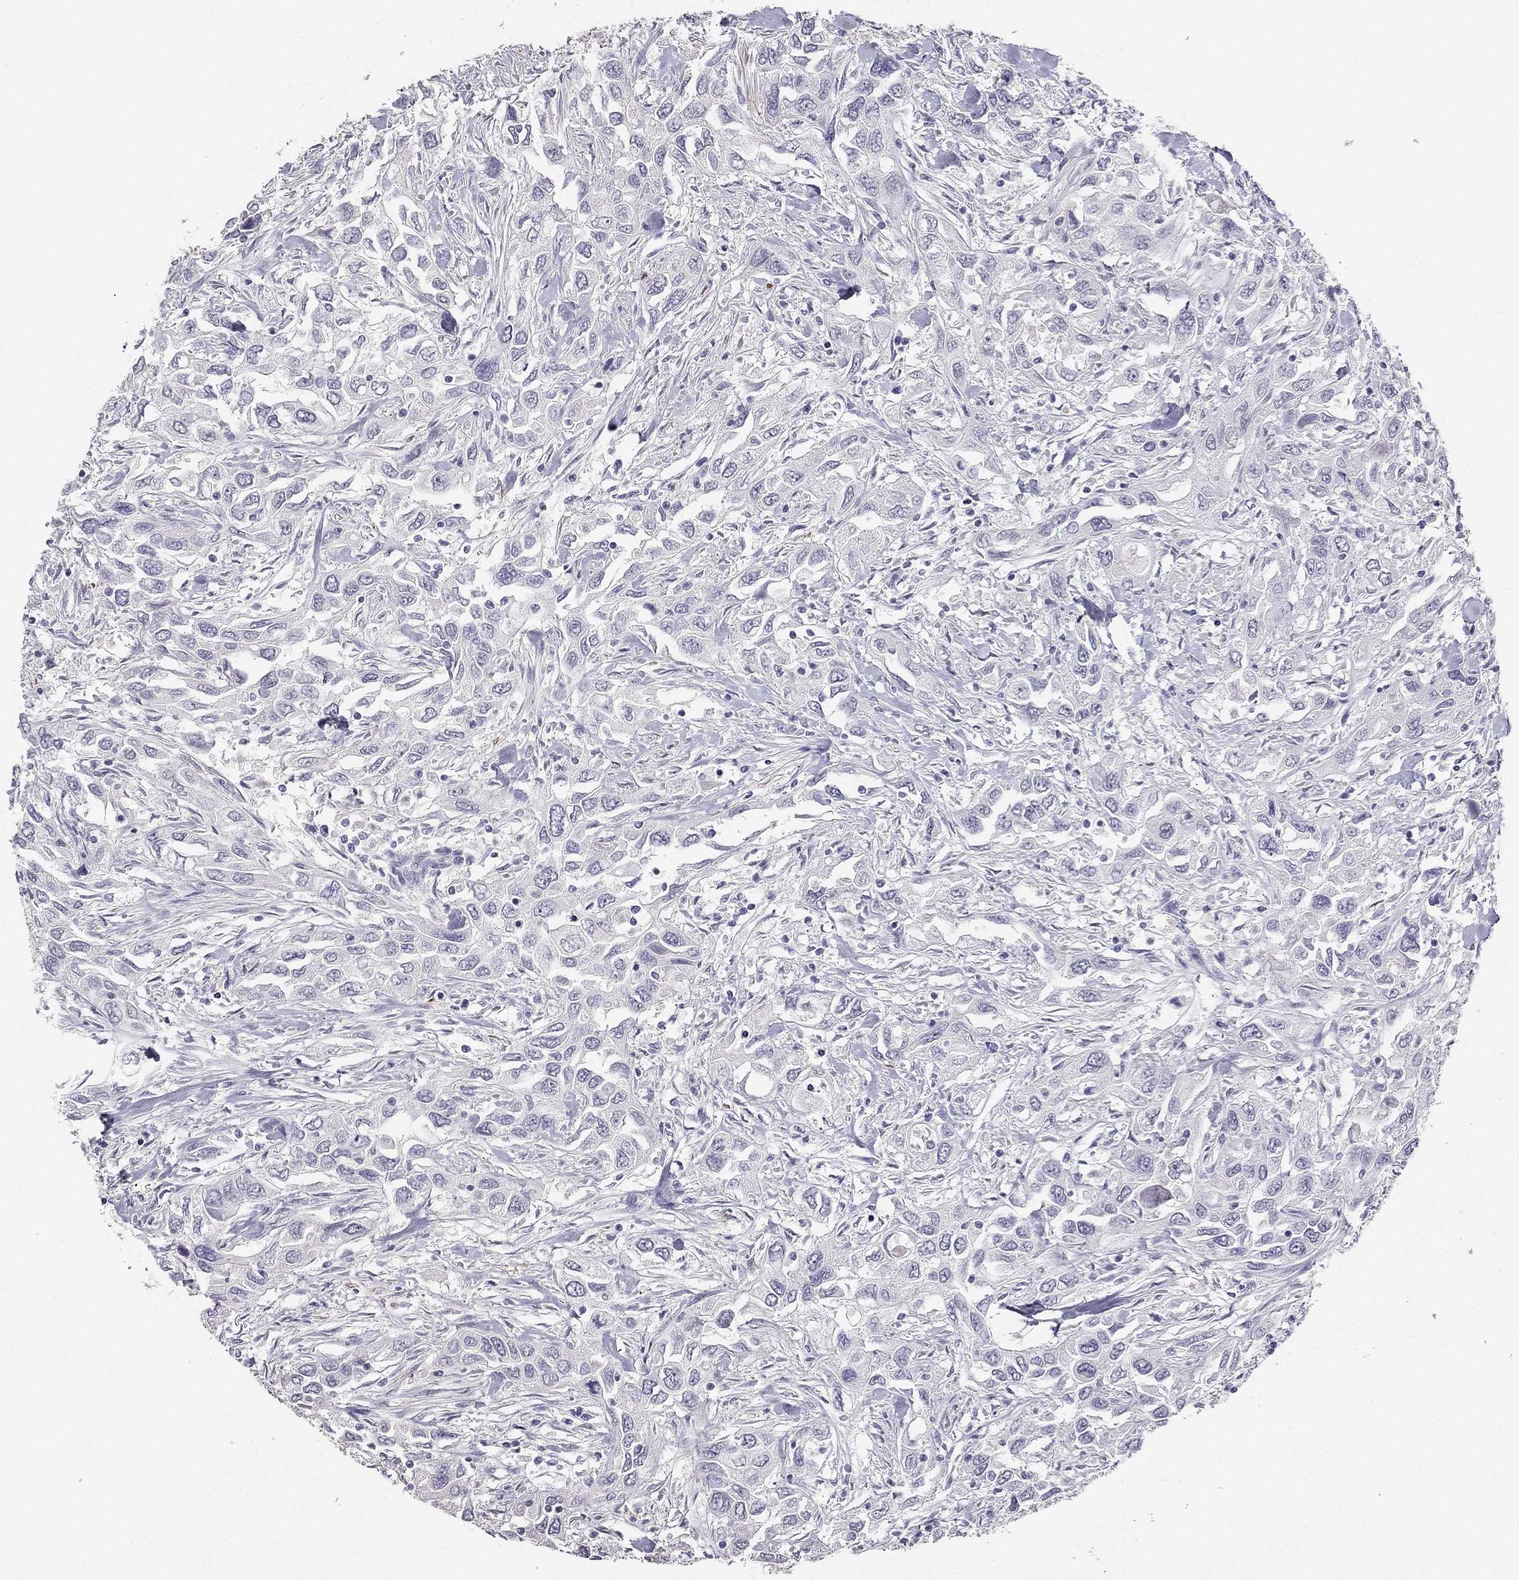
{"staining": {"intensity": "negative", "quantity": "none", "location": "none"}, "tissue": "urothelial cancer", "cell_type": "Tumor cells", "image_type": "cancer", "snomed": [{"axis": "morphology", "description": "Urothelial carcinoma, High grade"}, {"axis": "topography", "description": "Urinary bladder"}], "caption": "Tumor cells are negative for protein expression in human high-grade urothelial carcinoma.", "gene": "CALB2", "patient": {"sex": "male", "age": 76}}